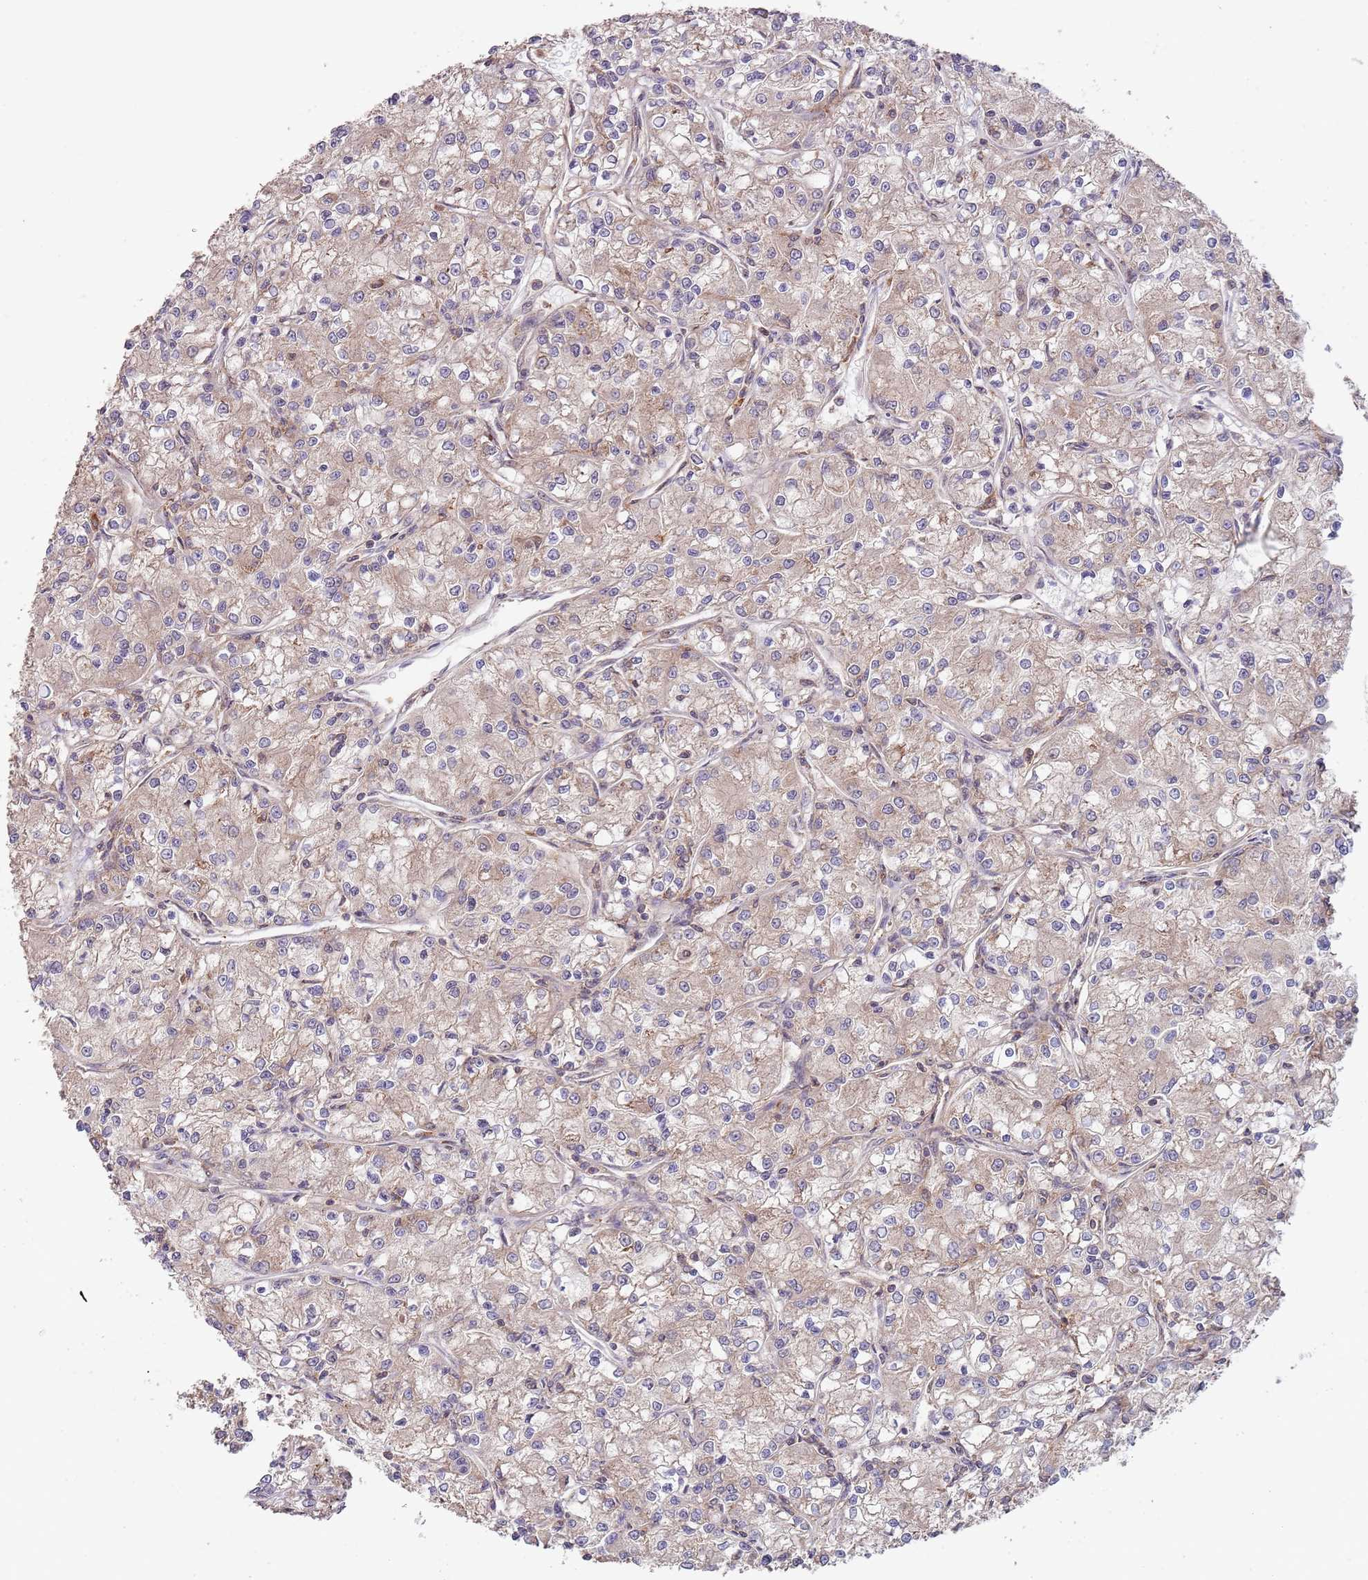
{"staining": {"intensity": "weak", "quantity": "25%-75%", "location": "cytoplasmic/membranous"}, "tissue": "renal cancer", "cell_type": "Tumor cells", "image_type": "cancer", "snomed": [{"axis": "morphology", "description": "Adenocarcinoma, NOS"}, {"axis": "topography", "description": "Kidney"}], "caption": "Adenocarcinoma (renal) stained with a protein marker displays weak staining in tumor cells.", "gene": "RNF19B", "patient": {"sex": "female", "age": 59}}